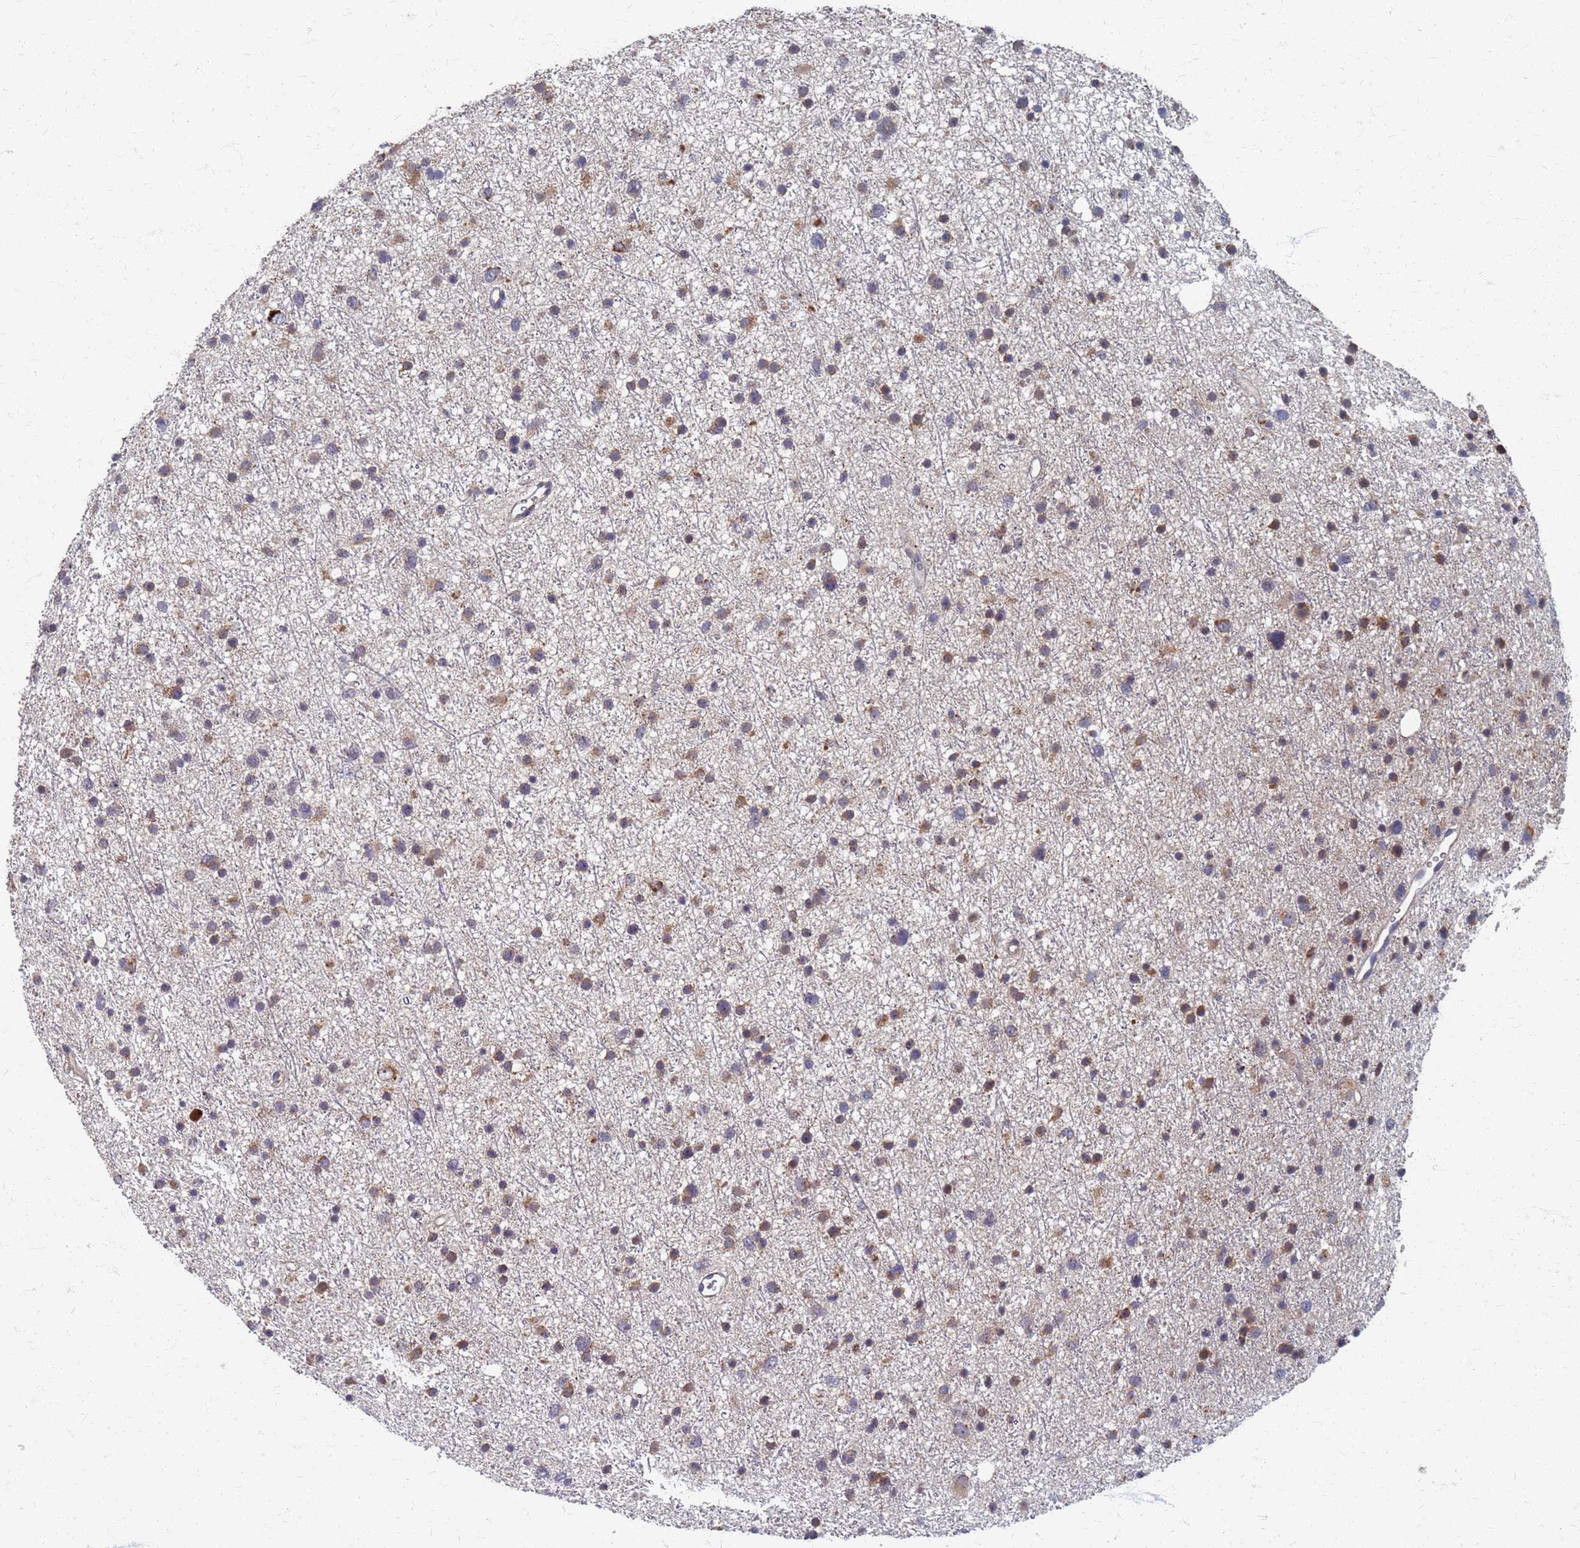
{"staining": {"intensity": "moderate", "quantity": ">75%", "location": "cytoplasmic/membranous"}, "tissue": "glioma", "cell_type": "Tumor cells", "image_type": "cancer", "snomed": [{"axis": "morphology", "description": "Glioma, malignant, Low grade"}, {"axis": "topography", "description": "Cerebral cortex"}], "caption": "DAB immunohistochemical staining of glioma reveals moderate cytoplasmic/membranous protein staining in approximately >75% of tumor cells.", "gene": "ATPAF1", "patient": {"sex": "female", "age": 39}}